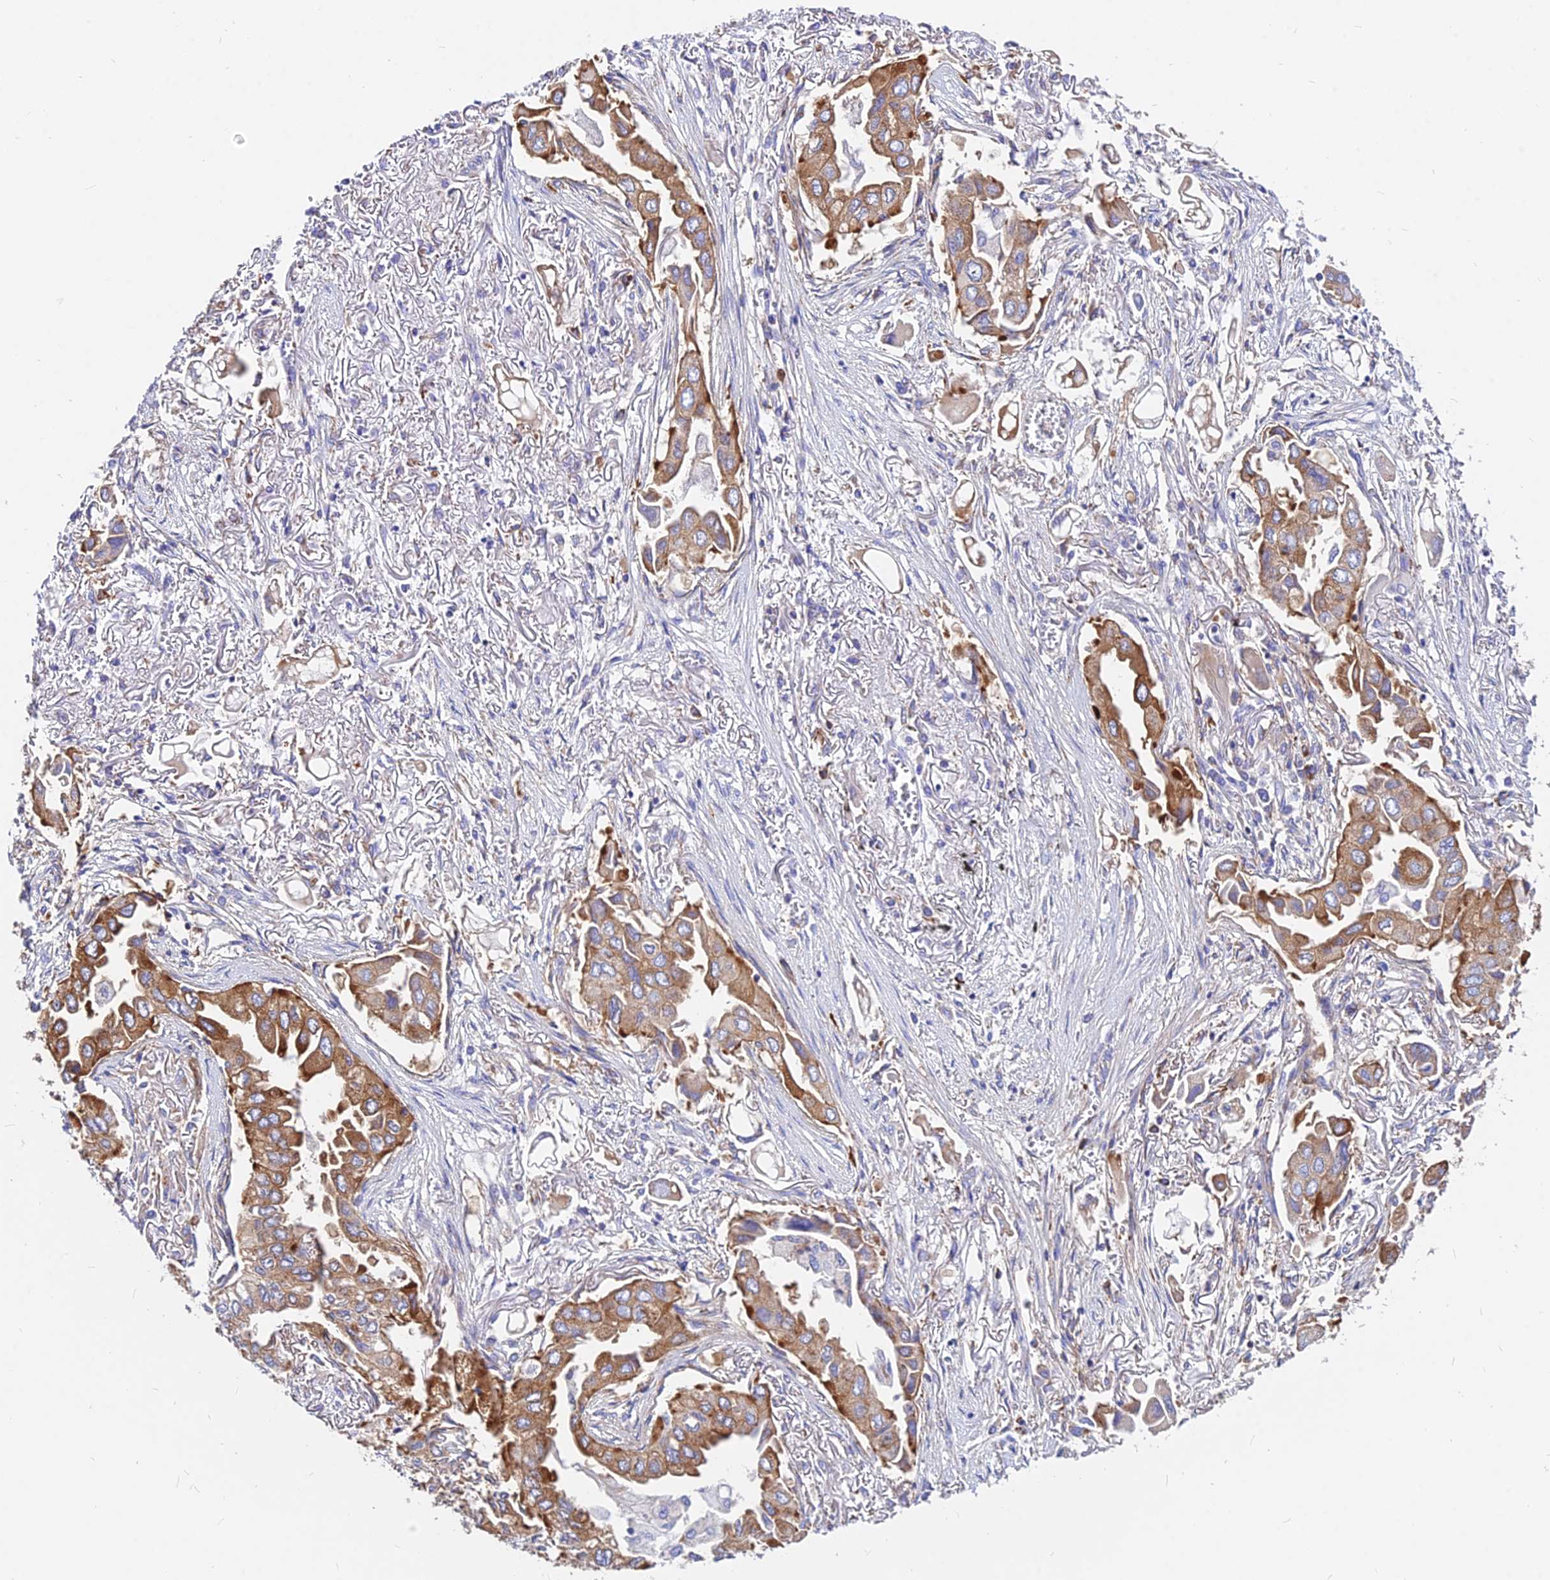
{"staining": {"intensity": "strong", "quantity": ">75%", "location": "cytoplasmic/membranous"}, "tissue": "lung cancer", "cell_type": "Tumor cells", "image_type": "cancer", "snomed": [{"axis": "morphology", "description": "Adenocarcinoma, NOS"}, {"axis": "topography", "description": "Lung"}], "caption": "Immunohistochemical staining of adenocarcinoma (lung) reveals high levels of strong cytoplasmic/membranous protein staining in approximately >75% of tumor cells.", "gene": "AGTRAP", "patient": {"sex": "female", "age": 76}}